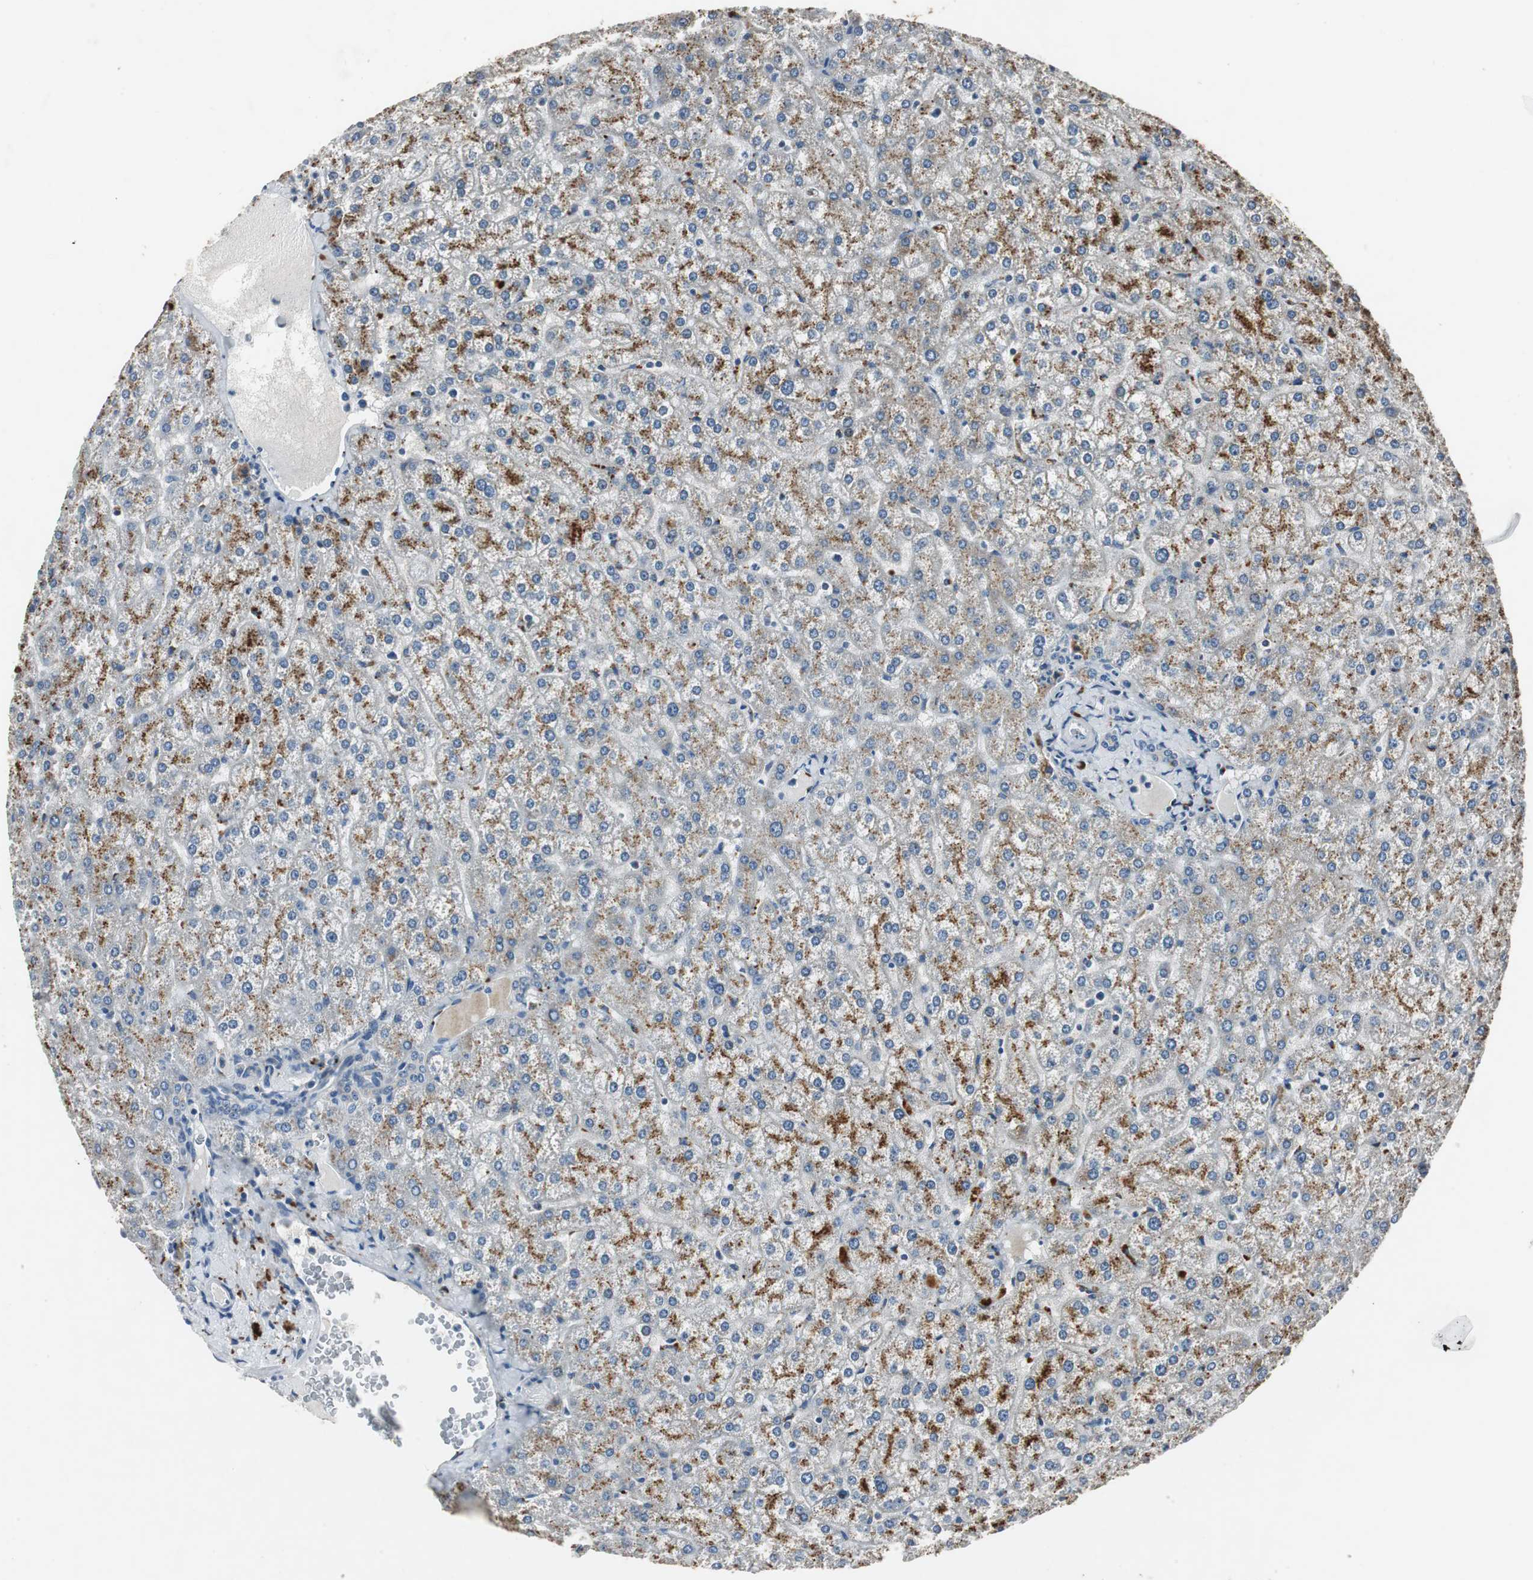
{"staining": {"intensity": "negative", "quantity": "none", "location": "none"}, "tissue": "liver", "cell_type": "Cholangiocytes", "image_type": "normal", "snomed": [{"axis": "morphology", "description": "Normal tissue, NOS"}, {"axis": "topography", "description": "Liver"}], "caption": "An image of liver stained for a protein shows no brown staining in cholangiocytes.", "gene": "NLGN1", "patient": {"sex": "female", "age": 32}}